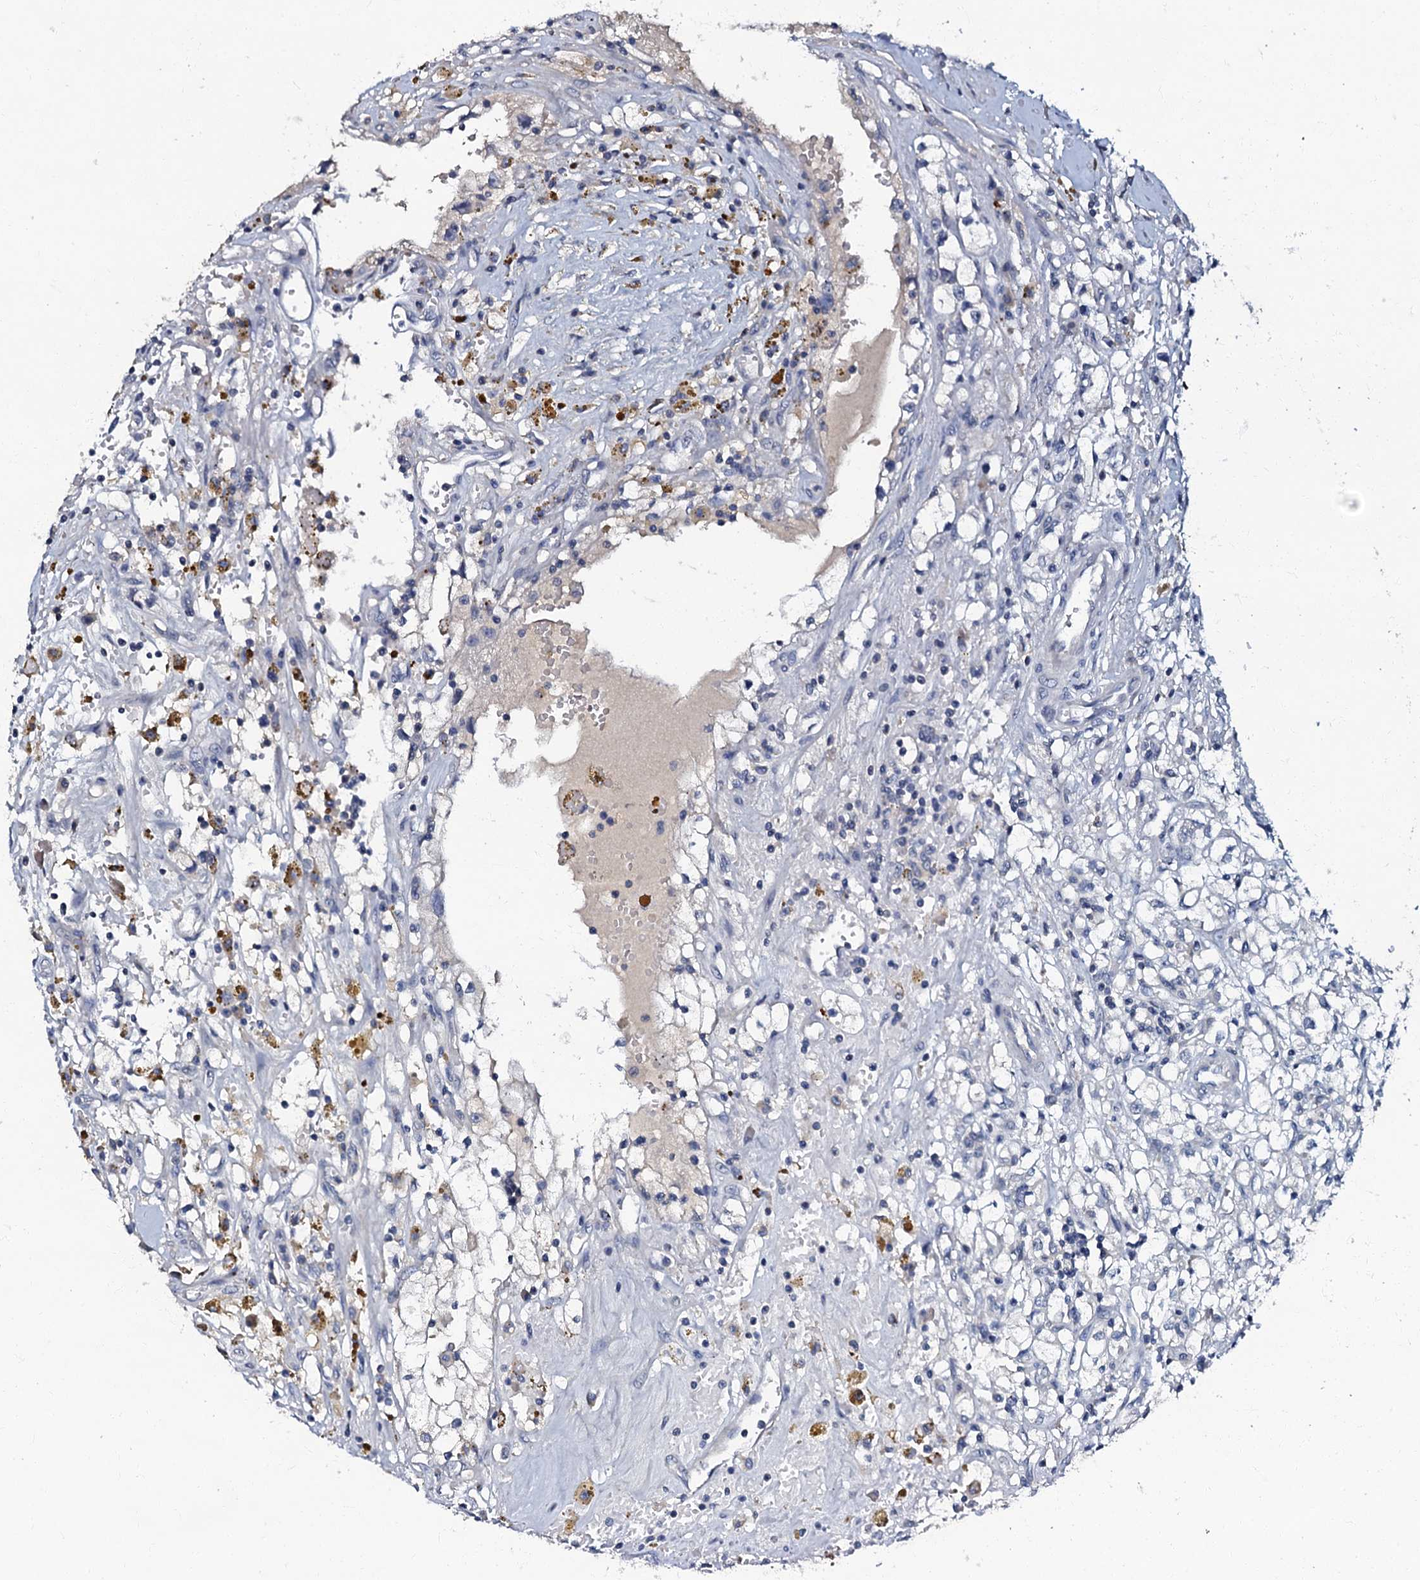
{"staining": {"intensity": "negative", "quantity": "none", "location": "none"}, "tissue": "renal cancer", "cell_type": "Tumor cells", "image_type": "cancer", "snomed": [{"axis": "morphology", "description": "Adenocarcinoma, NOS"}, {"axis": "topography", "description": "Kidney"}], "caption": "Tumor cells are negative for brown protein staining in adenocarcinoma (renal).", "gene": "OLAH", "patient": {"sex": "male", "age": 56}}